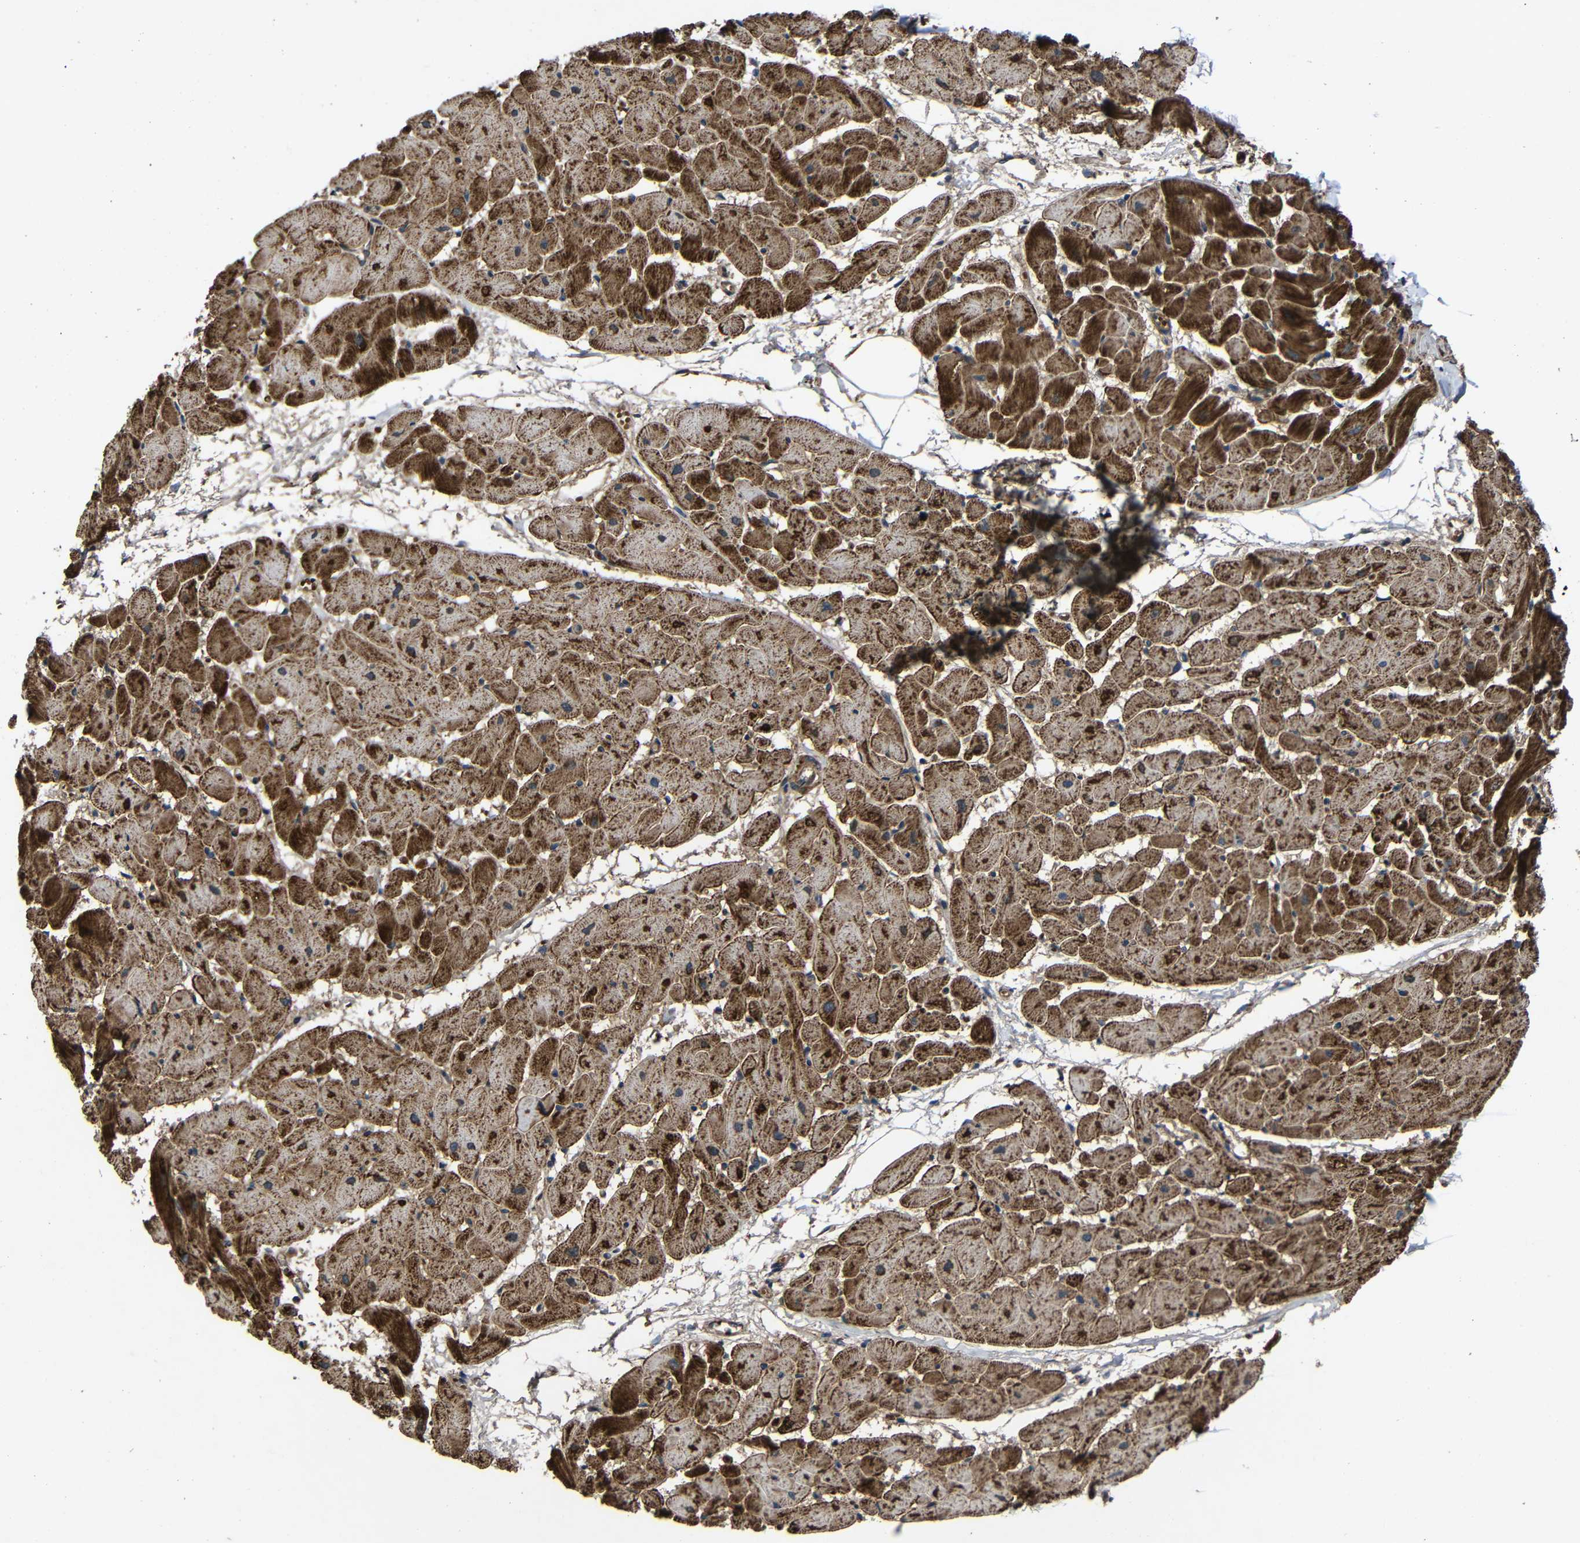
{"staining": {"intensity": "strong", "quantity": ">75%", "location": "cytoplasmic/membranous"}, "tissue": "heart muscle", "cell_type": "Cardiomyocytes", "image_type": "normal", "snomed": [{"axis": "morphology", "description": "Normal tissue, NOS"}, {"axis": "topography", "description": "Heart"}], "caption": "A high amount of strong cytoplasmic/membranous positivity is identified in approximately >75% of cardiomyocytes in unremarkable heart muscle.", "gene": "C1GALT1", "patient": {"sex": "female", "age": 19}}